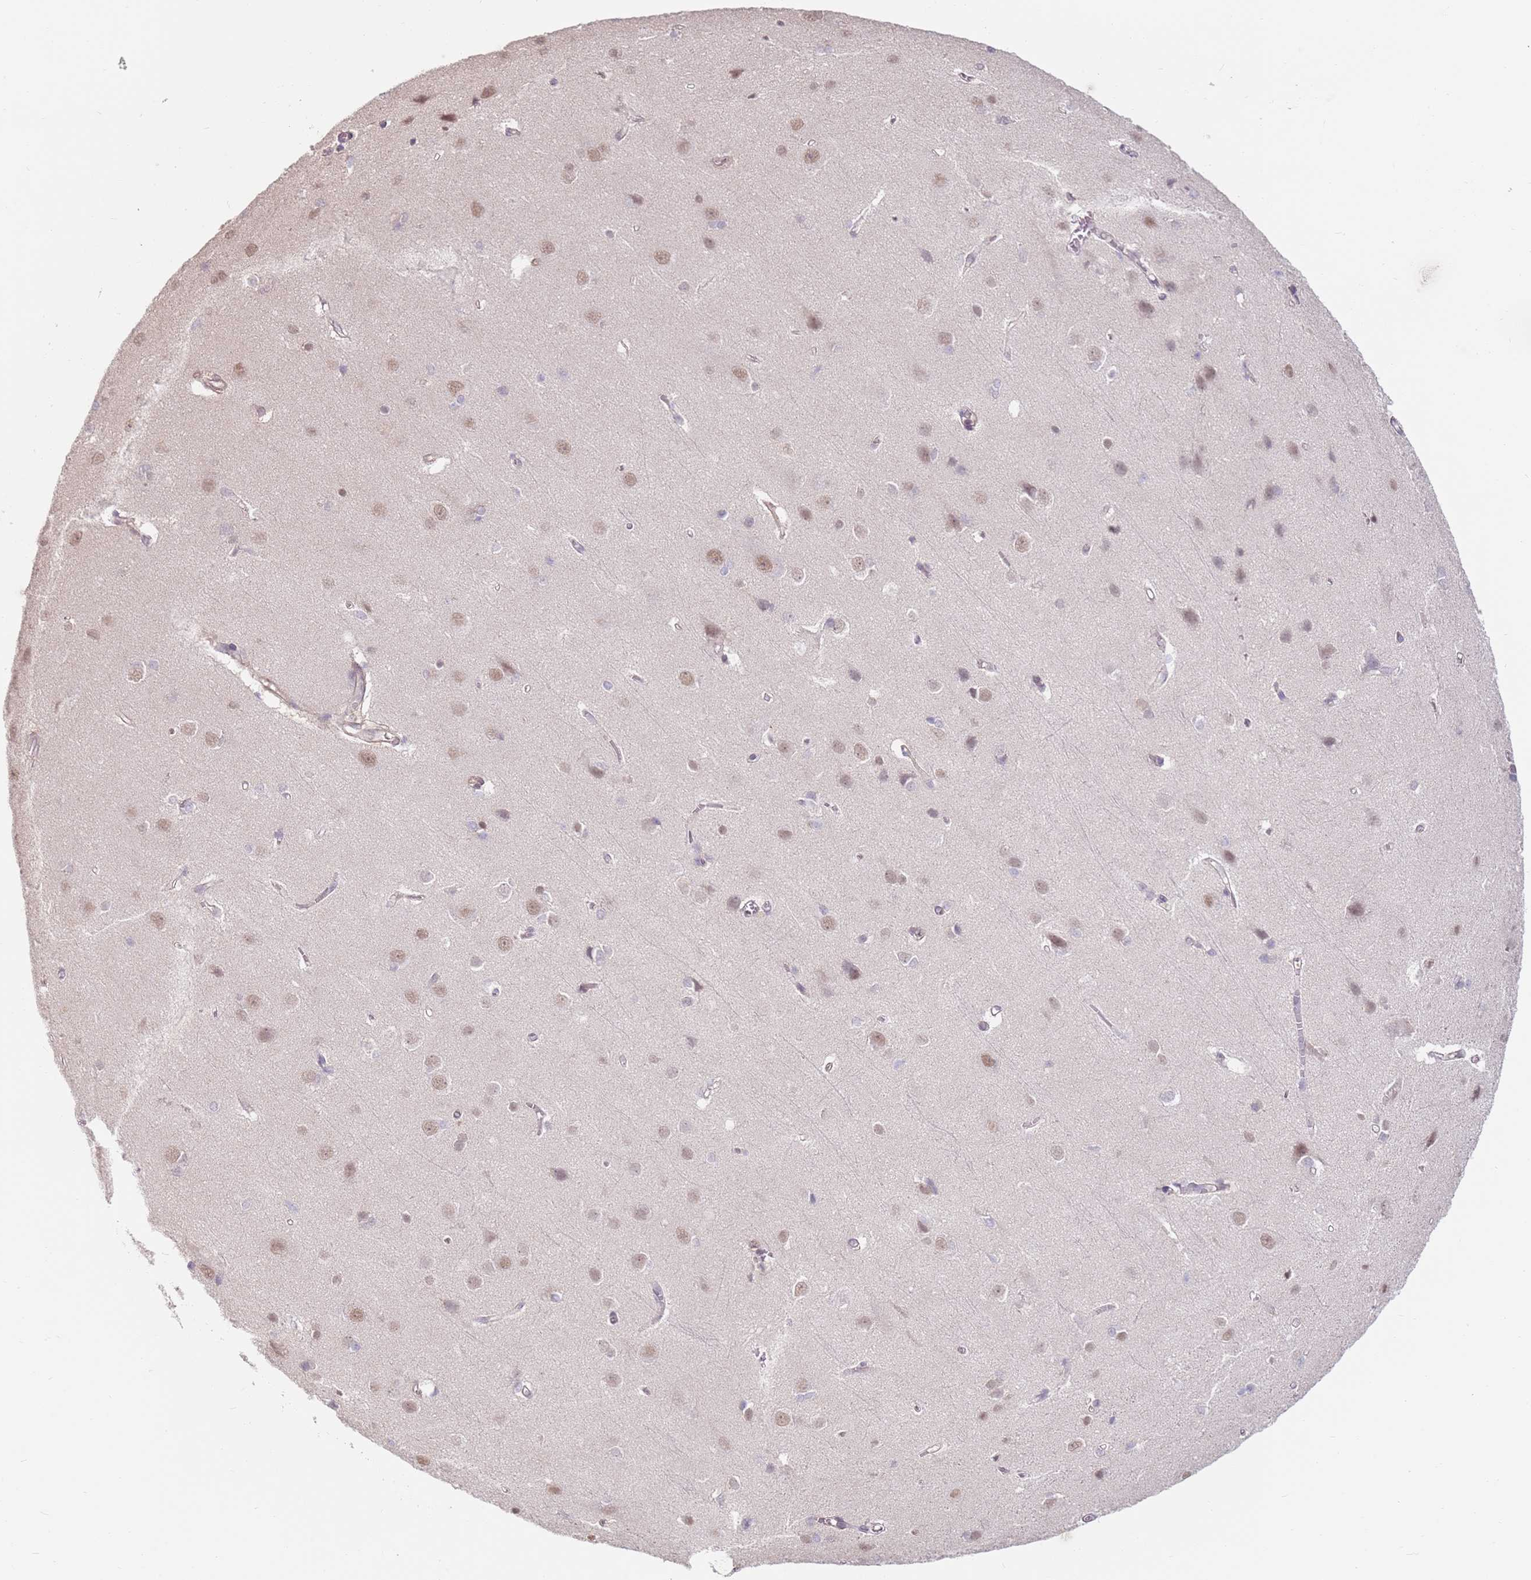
{"staining": {"intensity": "negative", "quantity": "none", "location": "none"}, "tissue": "cerebral cortex", "cell_type": "Endothelial cells", "image_type": "normal", "snomed": [{"axis": "morphology", "description": "Normal tissue, NOS"}, {"axis": "topography", "description": "Cerebral cortex"}], "caption": "Protein analysis of benign cerebral cortex demonstrates no significant expression in endothelial cells. (Stains: DAB (3,3'-diaminobenzidine) immunohistochemistry (IHC) with hematoxylin counter stain, Microscopy: brightfield microscopy at high magnification).", "gene": "WDR93", "patient": {"sex": "male", "age": 37}}